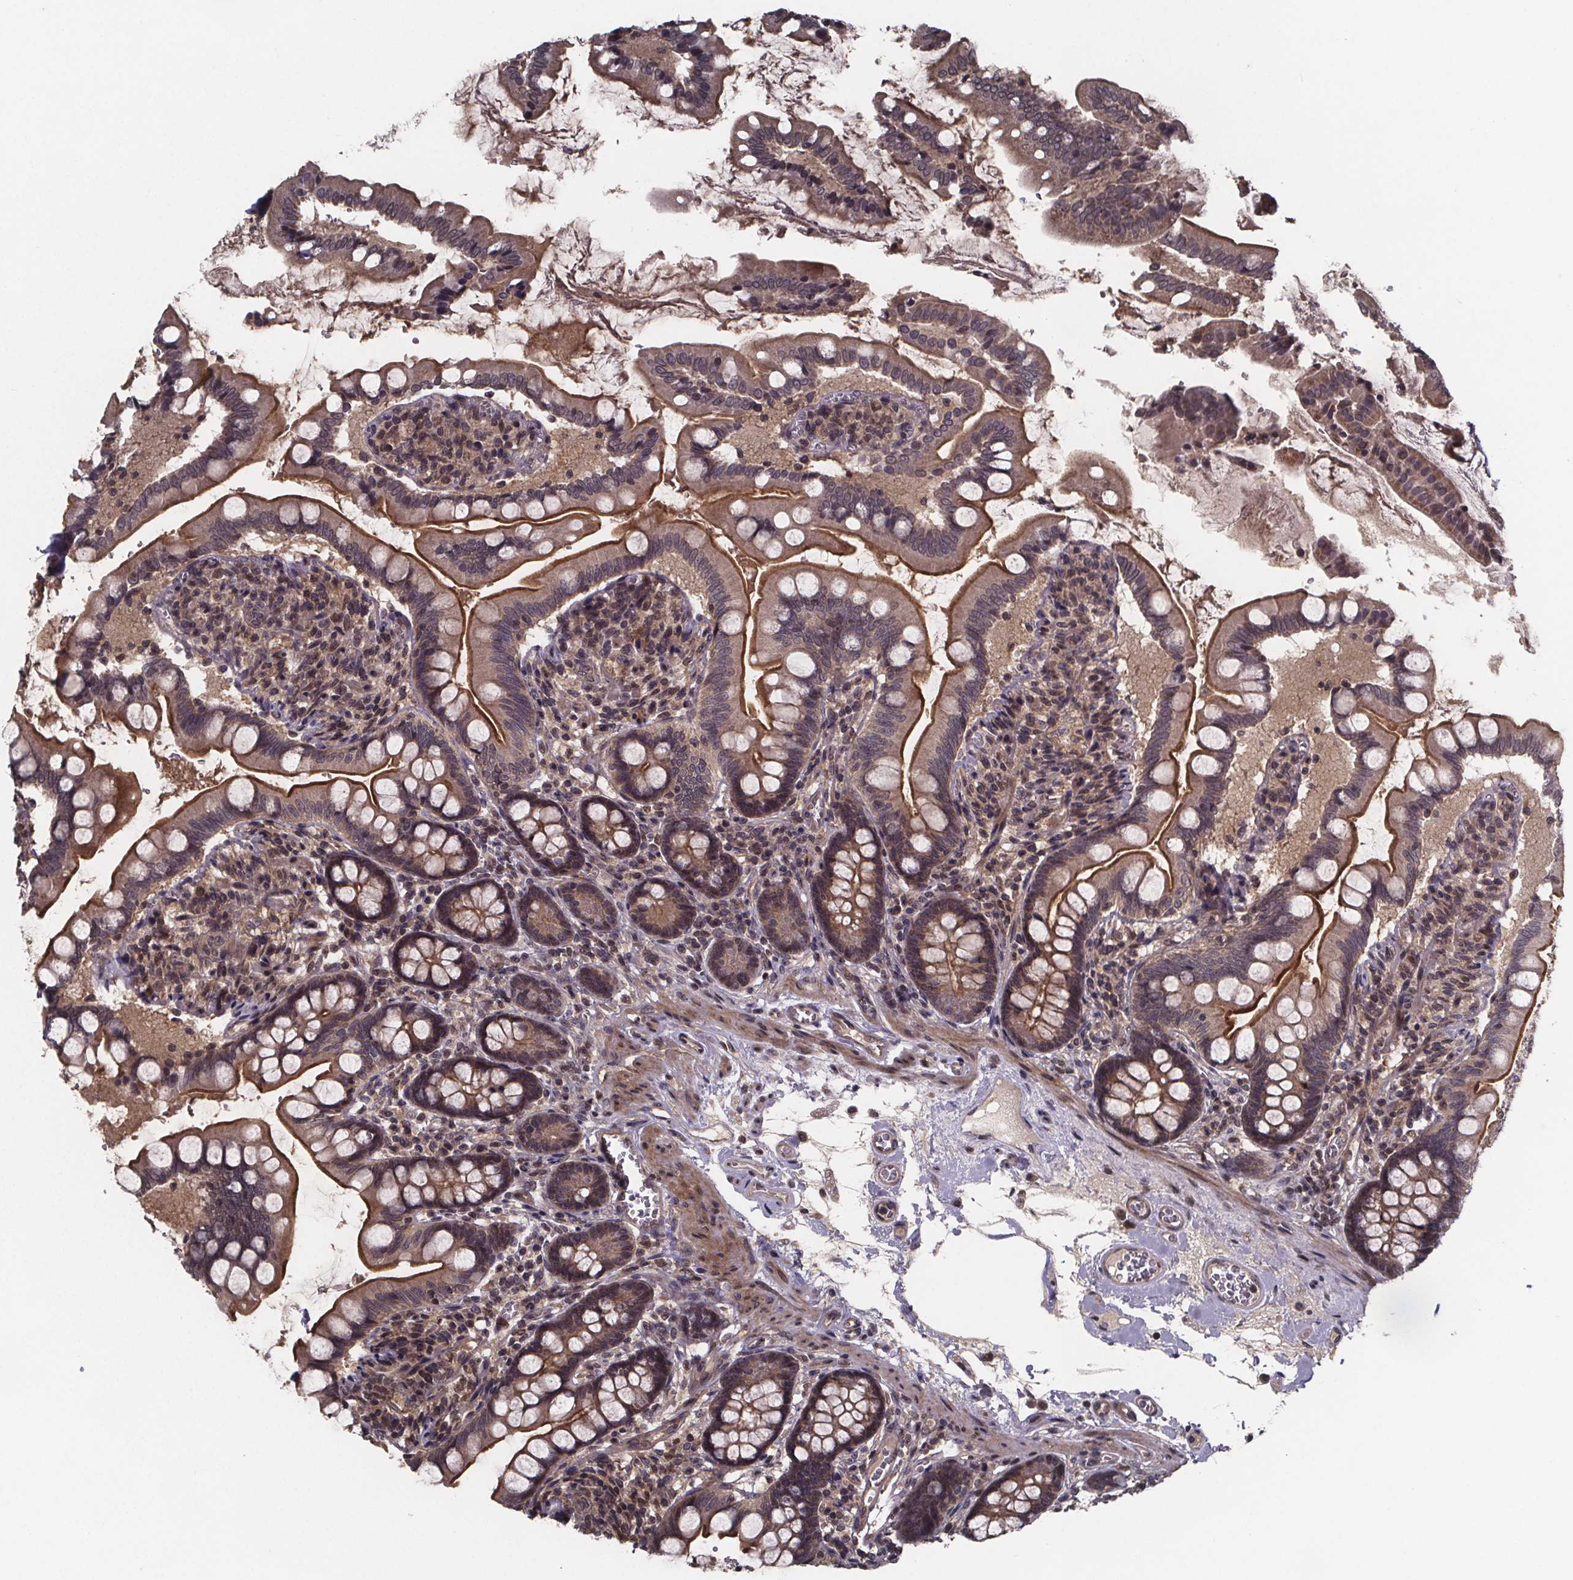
{"staining": {"intensity": "moderate", "quantity": "25%-75%", "location": "cytoplasmic/membranous"}, "tissue": "small intestine", "cell_type": "Glandular cells", "image_type": "normal", "snomed": [{"axis": "morphology", "description": "Normal tissue, NOS"}, {"axis": "topography", "description": "Small intestine"}], "caption": "A brown stain shows moderate cytoplasmic/membranous staining of a protein in glandular cells of unremarkable human small intestine.", "gene": "FN3KRP", "patient": {"sex": "female", "age": 56}}